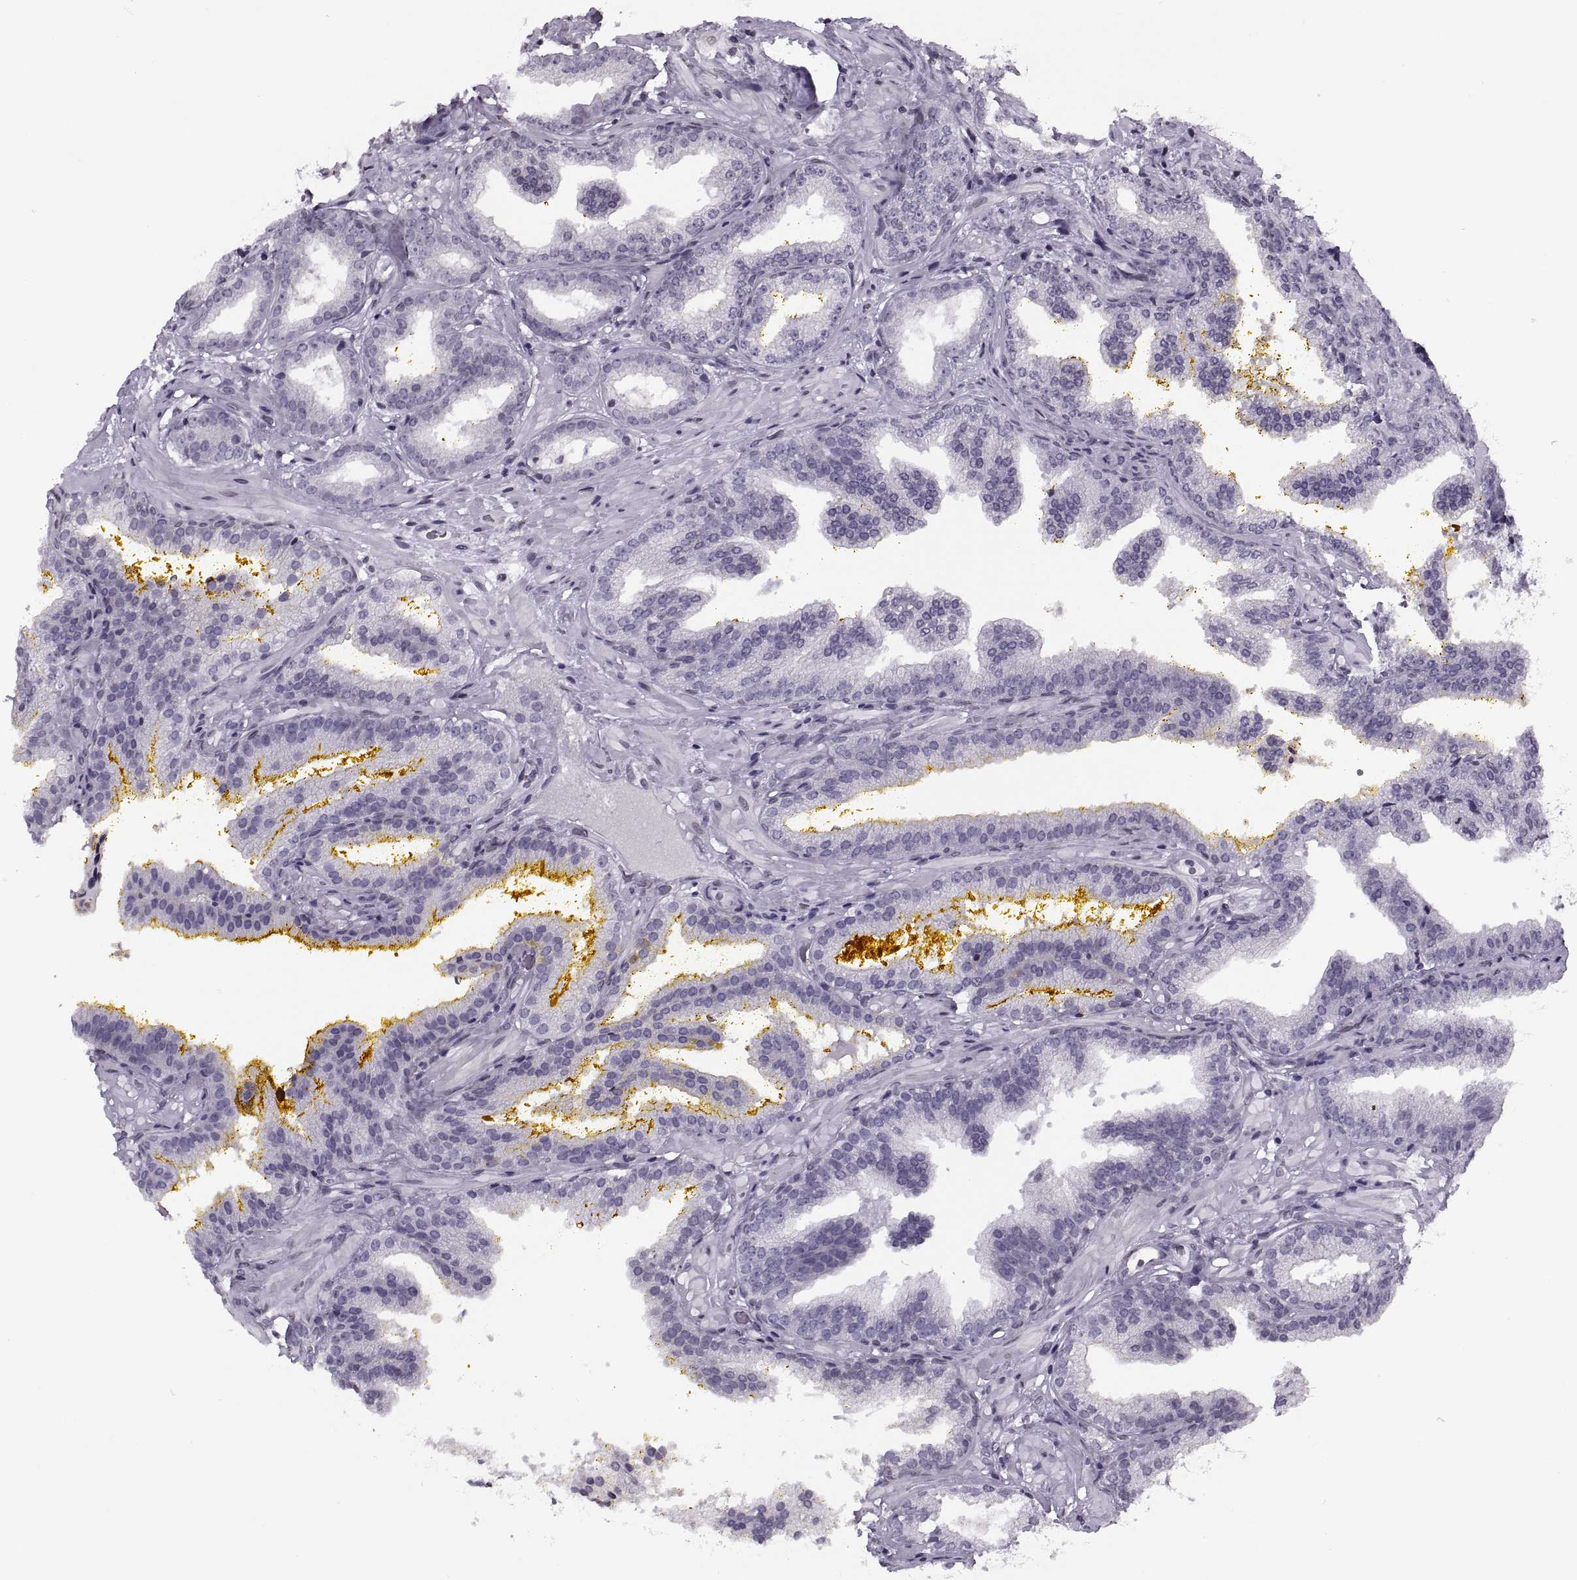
{"staining": {"intensity": "negative", "quantity": "none", "location": "none"}, "tissue": "prostate cancer", "cell_type": "Tumor cells", "image_type": "cancer", "snomed": [{"axis": "morphology", "description": "Adenocarcinoma, NOS"}, {"axis": "topography", "description": "Prostate"}], "caption": "Histopathology image shows no significant protein staining in tumor cells of prostate cancer. (IHC, brightfield microscopy, high magnification).", "gene": "H1-8", "patient": {"sex": "male", "age": 63}}